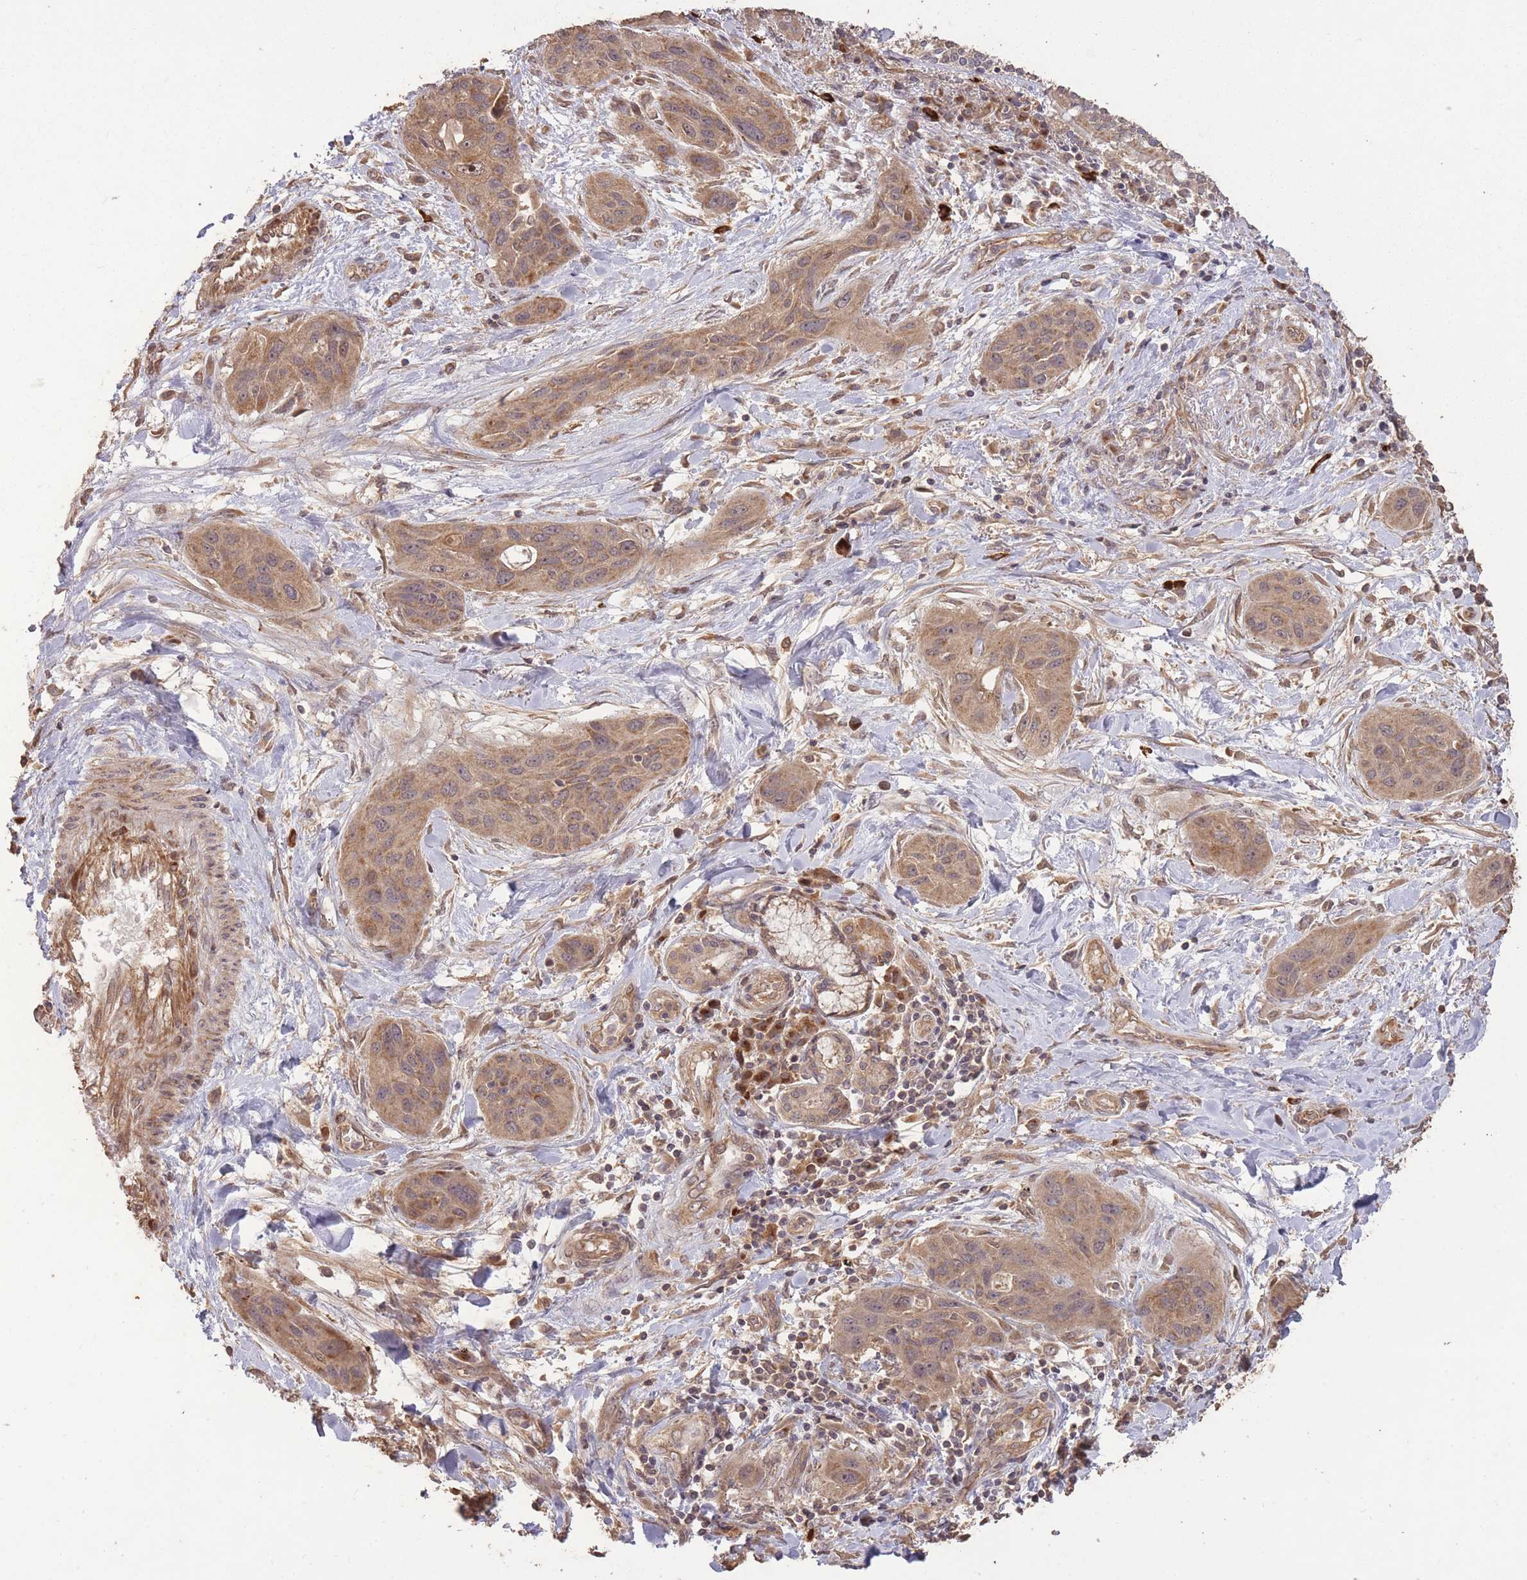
{"staining": {"intensity": "moderate", "quantity": ">75%", "location": "cytoplasmic/membranous"}, "tissue": "lung cancer", "cell_type": "Tumor cells", "image_type": "cancer", "snomed": [{"axis": "morphology", "description": "Squamous cell carcinoma, NOS"}, {"axis": "topography", "description": "Lung"}], "caption": "Lung cancer (squamous cell carcinoma) stained with a brown dye shows moderate cytoplasmic/membranous positive expression in about >75% of tumor cells.", "gene": "ERBB3", "patient": {"sex": "female", "age": 70}}